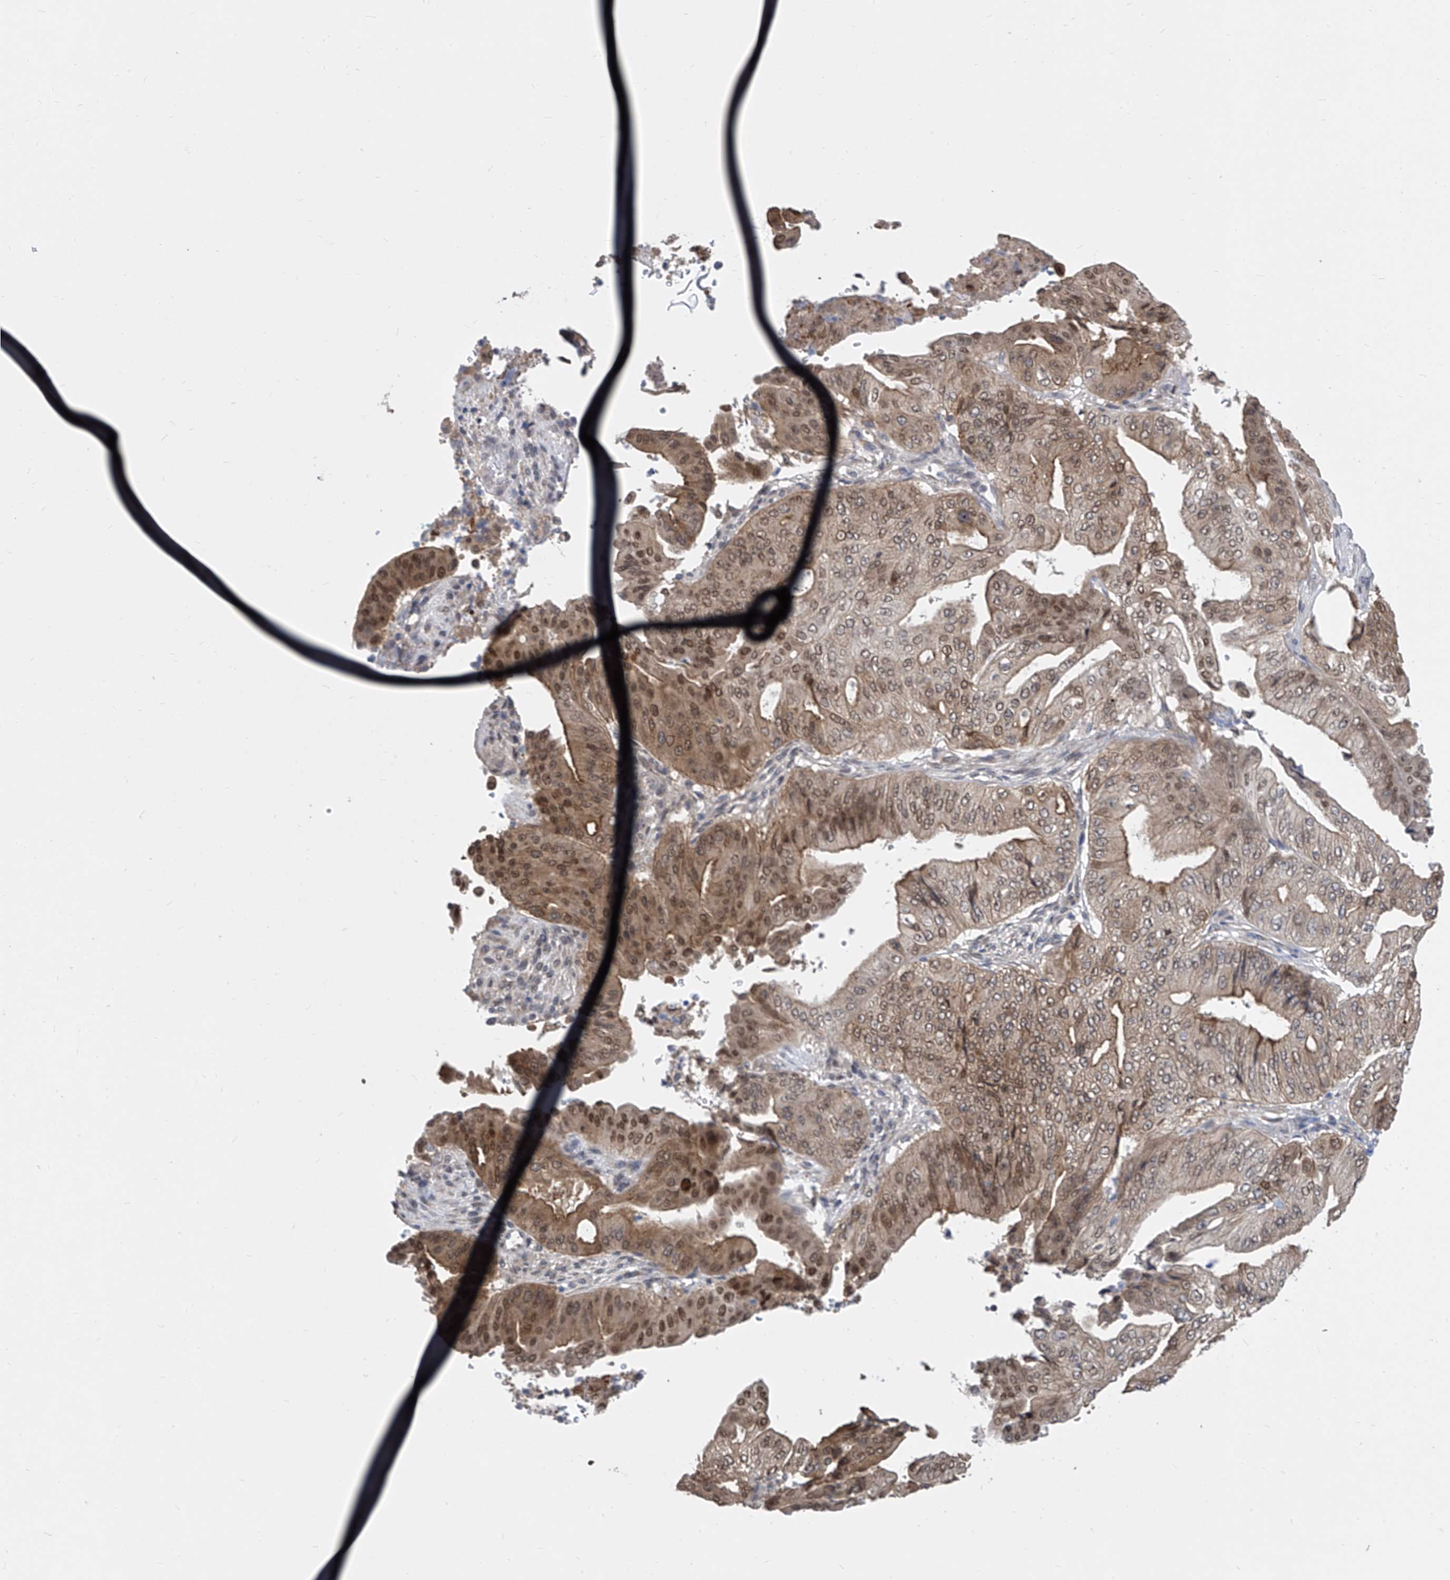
{"staining": {"intensity": "moderate", "quantity": ">75%", "location": "cytoplasmic/membranous,nuclear"}, "tissue": "pancreatic cancer", "cell_type": "Tumor cells", "image_type": "cancer", "snomed": [{"axis": "morphology", "description": "Adenocarcinoma, NOS"}, {"axis": "topography", "description": "Pancreas"}], "caption": "Pancreatic adenocarcinoma tissue reveals moderate cytoplasmic/membranous and nuclear expression in about >75% of tumor cells", "gene": "CETN2", "patient": {"sex": "female", "age": 77}}